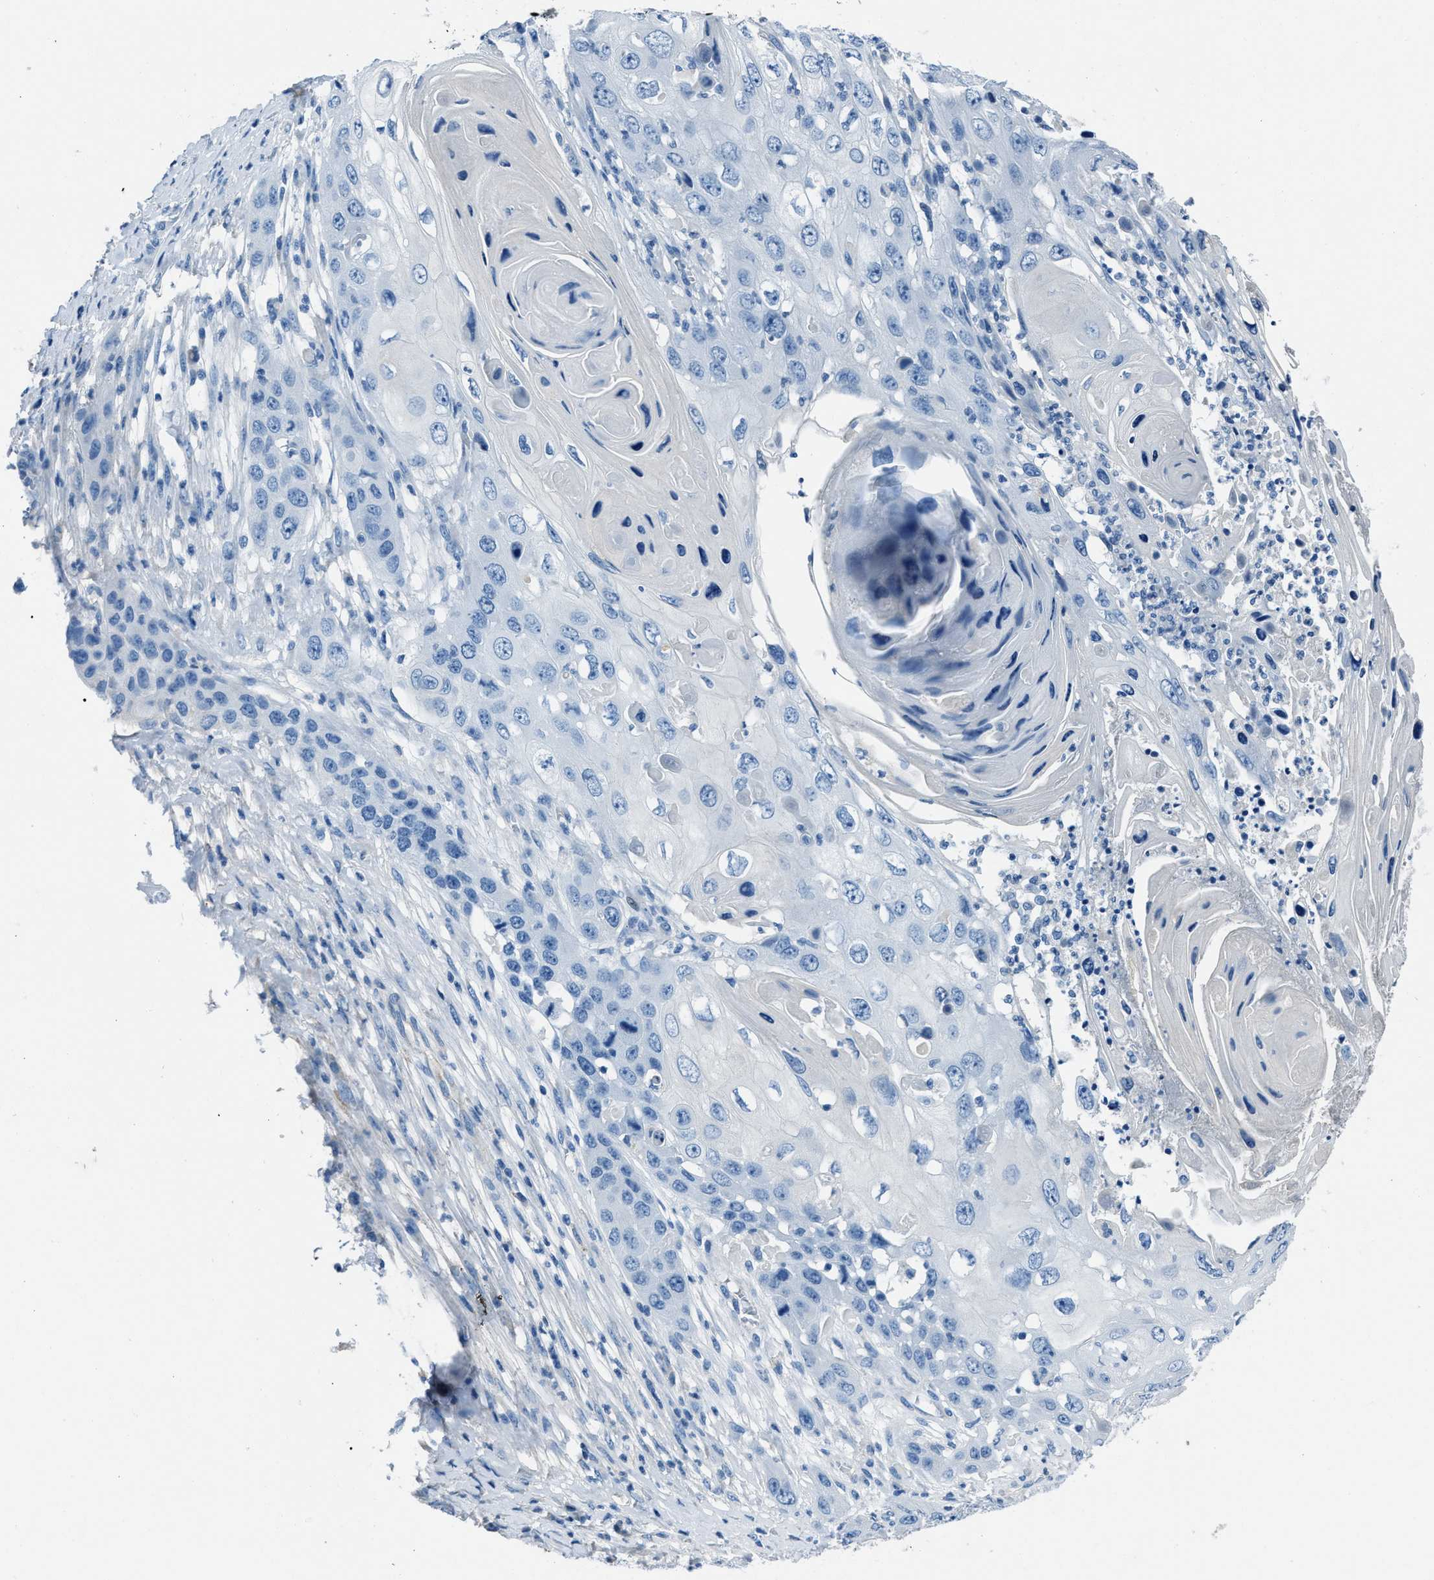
{"staining": {"intensity": "negative", "quantity": "none", "location": "none"}, "tissue": "skin cancer", "cell_type": "Tumor cells", "image_type": "cancer", "snomed": [{"axis": "morphology", "description": "Squamous cell carcinoma, NOS"}, {"axis": "topography", "description": "Skin"}], "caption": "Squamous cell carcinoma (skin) was stained to show a protein in brown. There is no significant staining in tumor cells. (Stains: DAB (3,3'-diaminobenzidine) IHC with hematoxylin counter stain, Microscopy: brightfield microscopy at high magnification).", "gene": "AMACR", "patient": {"sex": "male", "age": 55}}